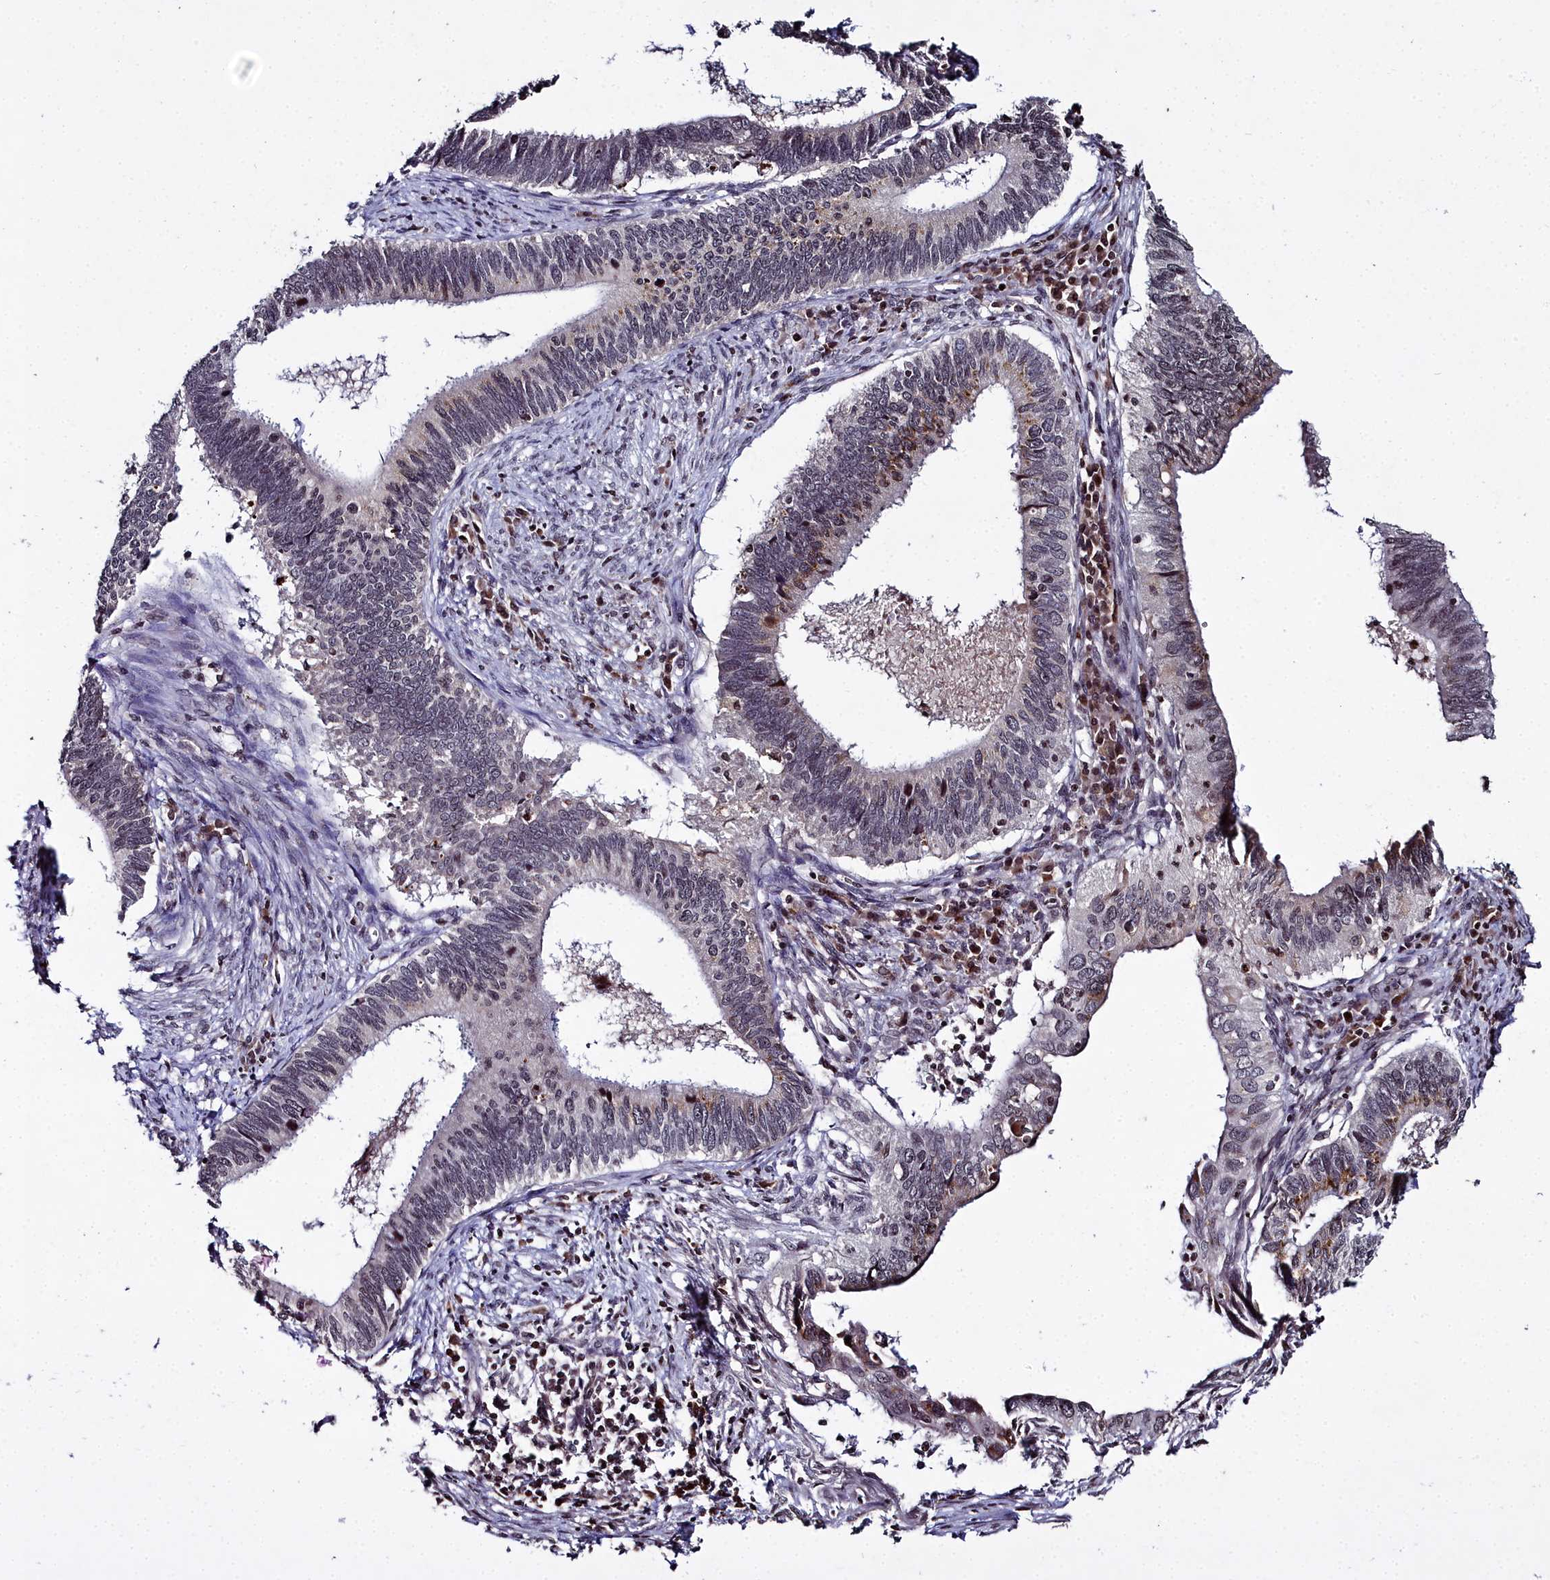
{"staining": {"intensity": "moderate", "quantity": "<25%", "location": "cytoplasmic/membranous"}, "tissue": "cervical cancer", "cell_type": "Tumor cells", "image_type": "cancer", "snomed": [{"axis": "morphology", "description": "Adenocarcinoma, NOS"}, {"axis": "topography", "description": "Cervix"}], "caption": "Immunohistochemical staining of human adenocarcinoma (cervical) displays low levels of moderate cytoplasmic/membranous protein positivity in approximately <25% of tumor cells. Ihc stains the protein in brown and the nuclei are stained blue.", "gene": "FZD4", "patient": {"sex": "female", "age": 42}}